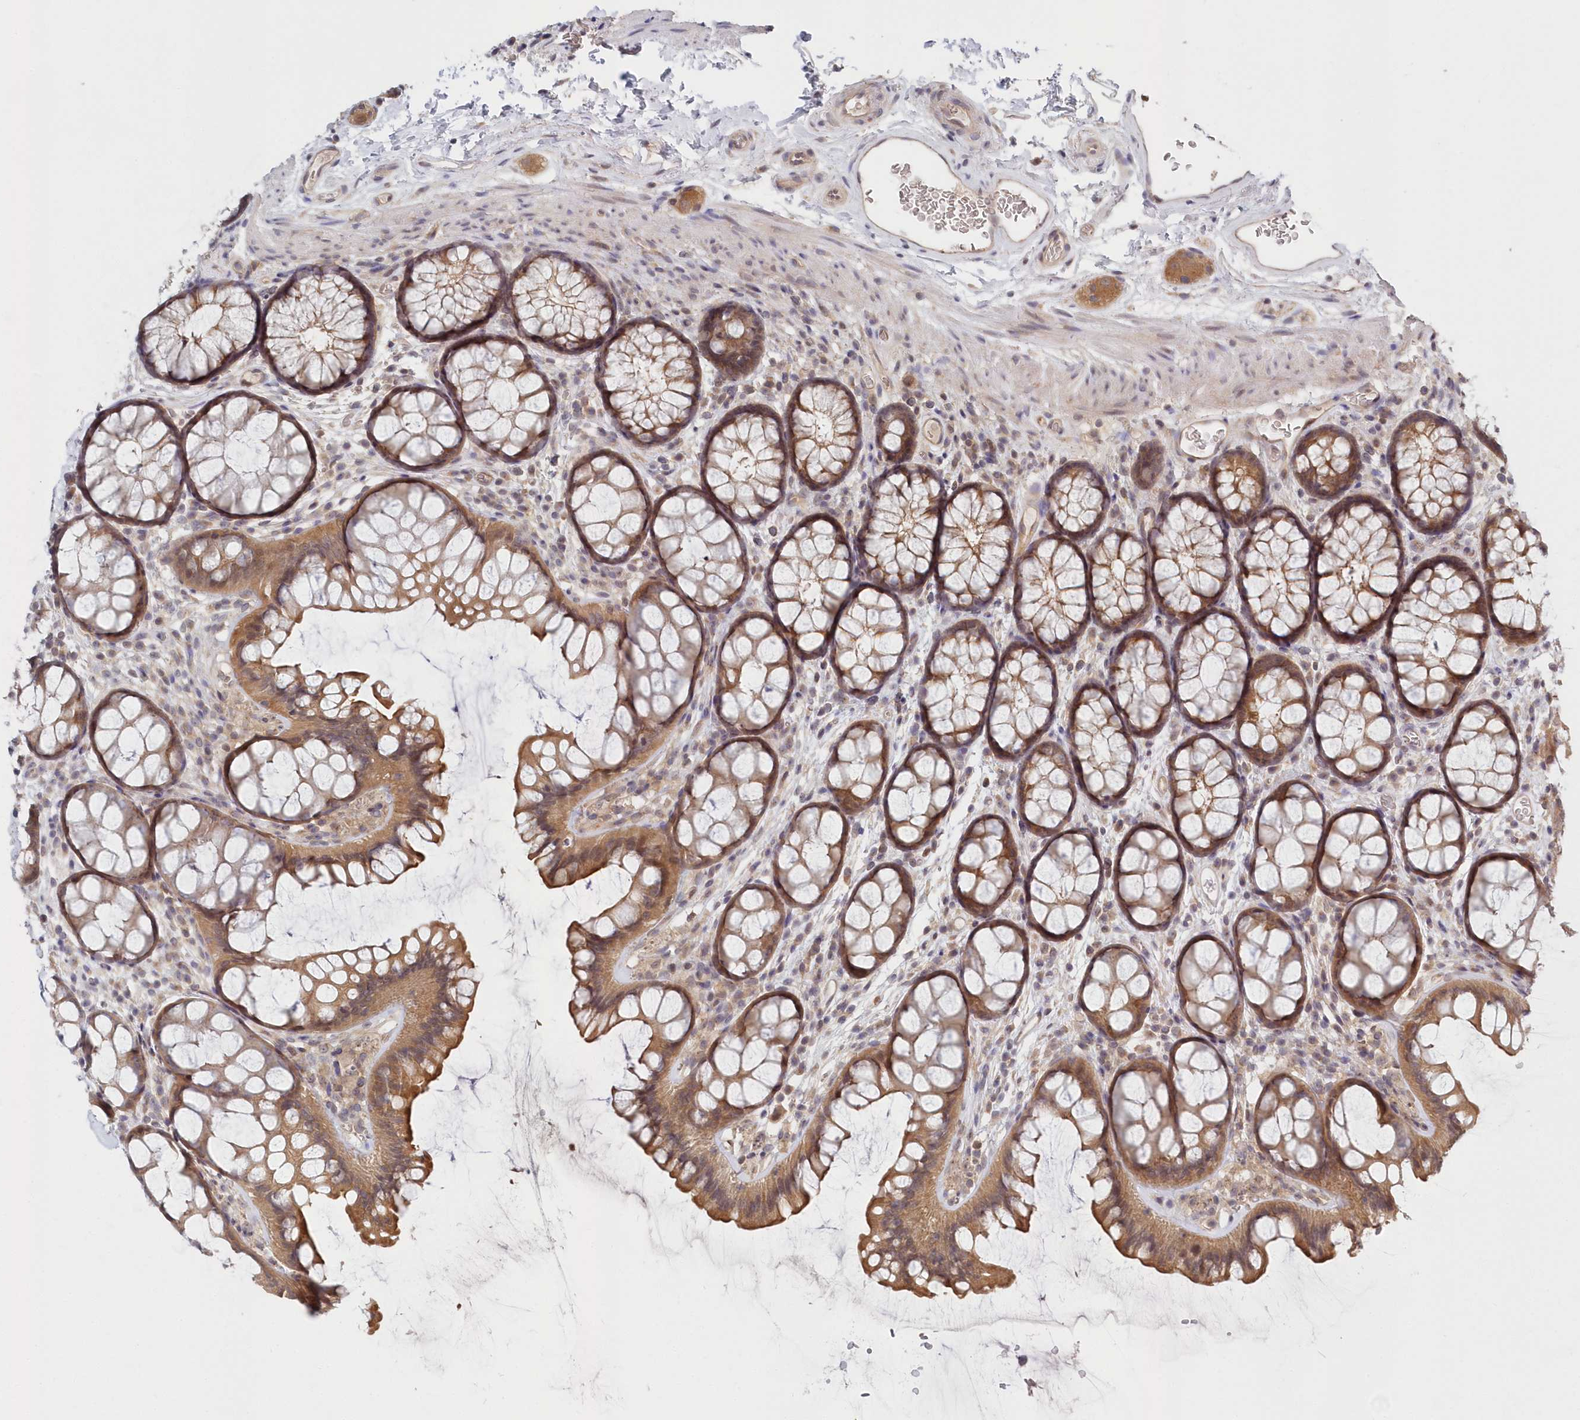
{"staining": {"intensity": "weak", "quantity": ">75%", "location": "cytoplasmic/membranous"}, "tissue": "colon", "cell_type": "Endothelial cells", "image_type": "normal", "snomed": [{"axis": "morphology", "description": "Normal tissue, NOS"}, {"axis": "topography", "description": "Colon"}], "caption": "Protein staining displays weak cytoplasmic/membranous staining in approximately >75% of endothelial cells in normal colon.", "gene": "KATNA1", "patient": {"sex": "female", "age": 82}}